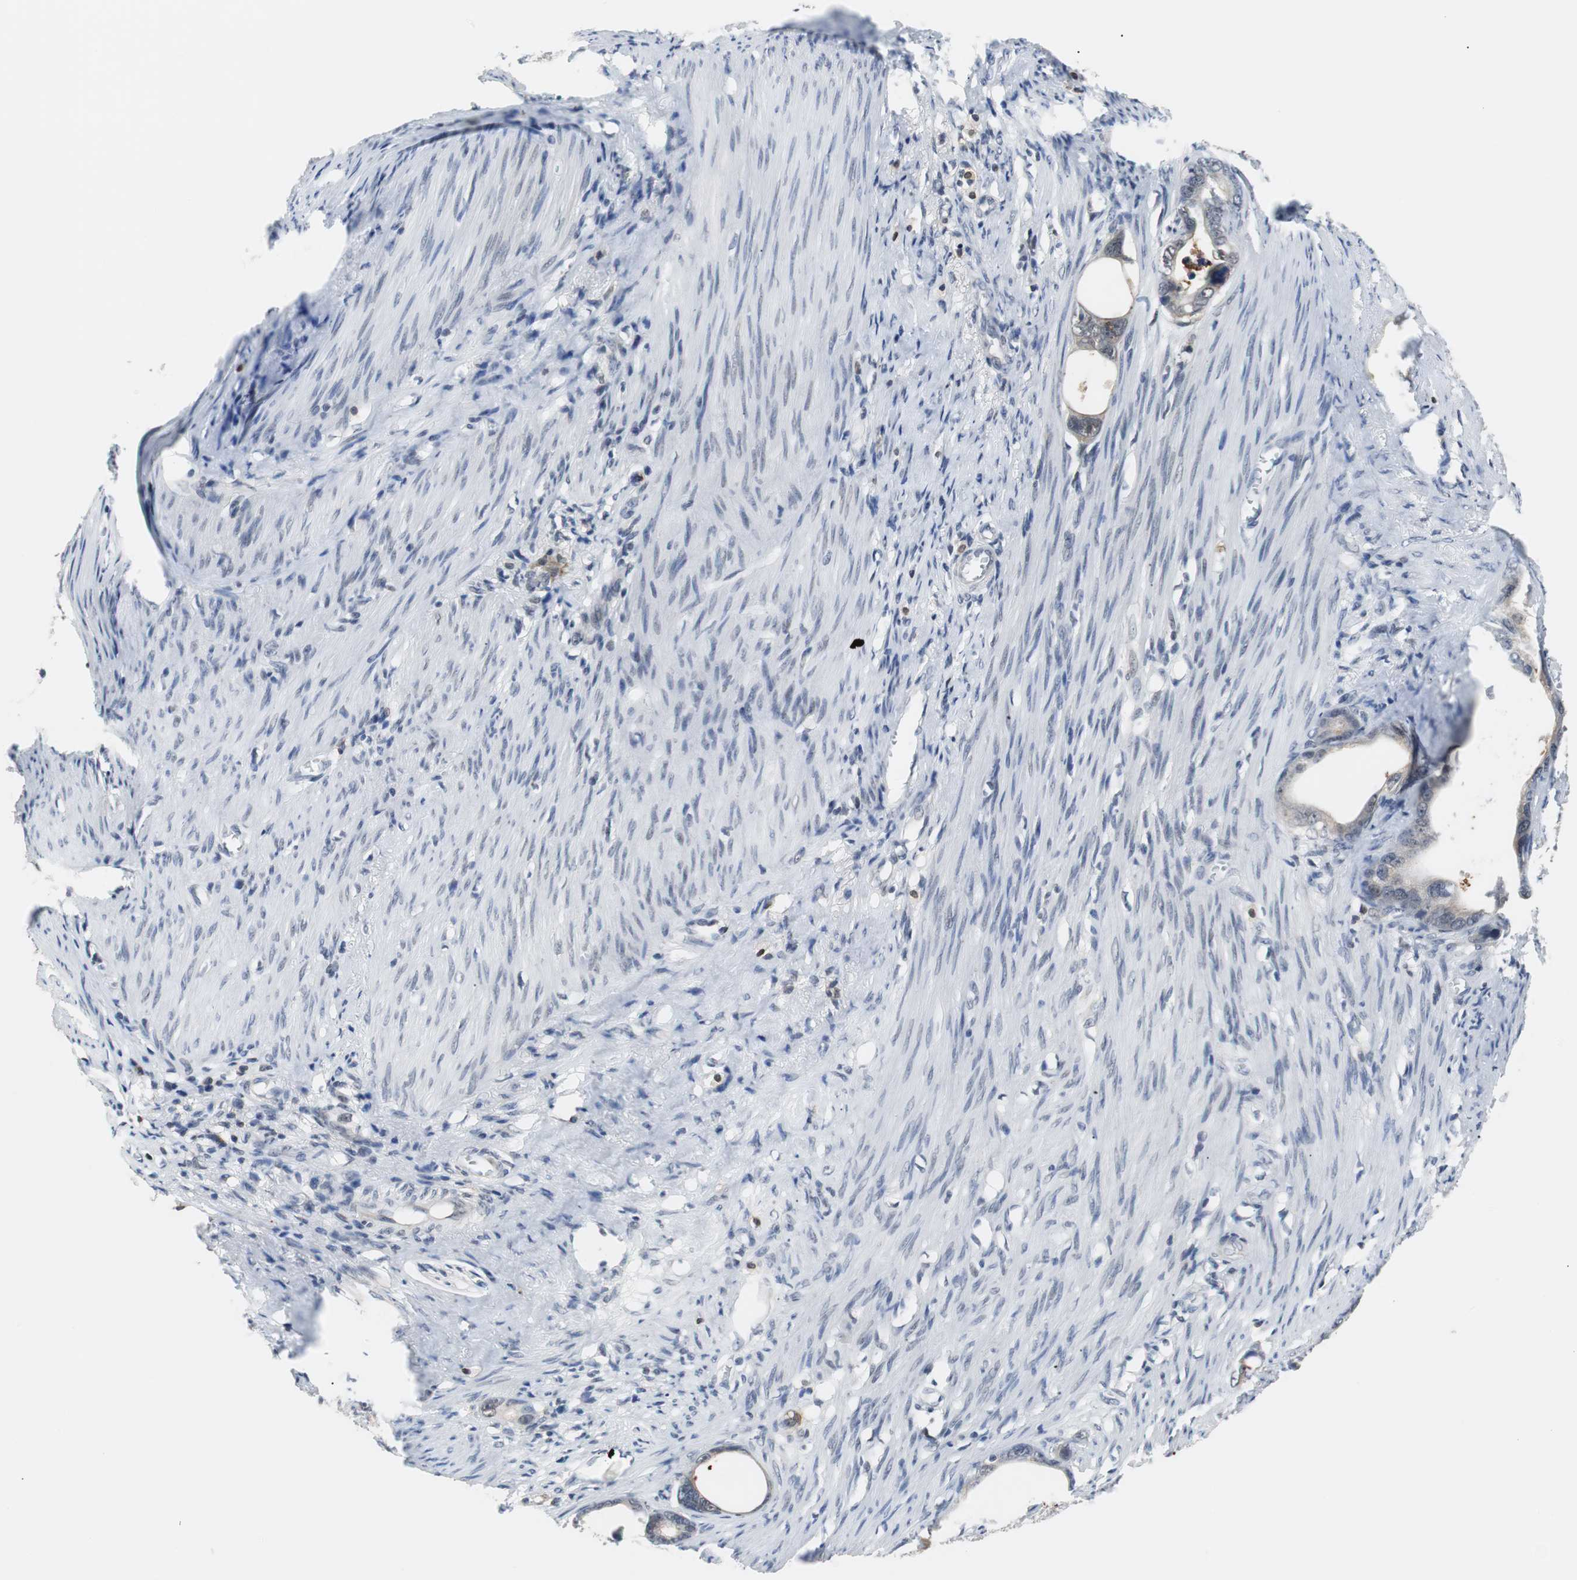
{"staining": {"intensity": "weak", "quantity": "25%-75%", "location": "cytoplasmic/membranous"}, "tissue": "stomach cancer", "cell_type": "Tumor cells", "image_type": "cancer", "snomed": [{"axis": "morphology", "description": "Adenocarcinoma, NOS"}, {"axis": "topography", "description": "Stomach"}], "caption": "Stomach cancer (adenocarcinoma) tissue displays weak cytoplasmic/membranous expression in approximately 25%-75% of tumor cells", "gene": "SIRT1", "patient": {"sex": "female", "age": 75}}